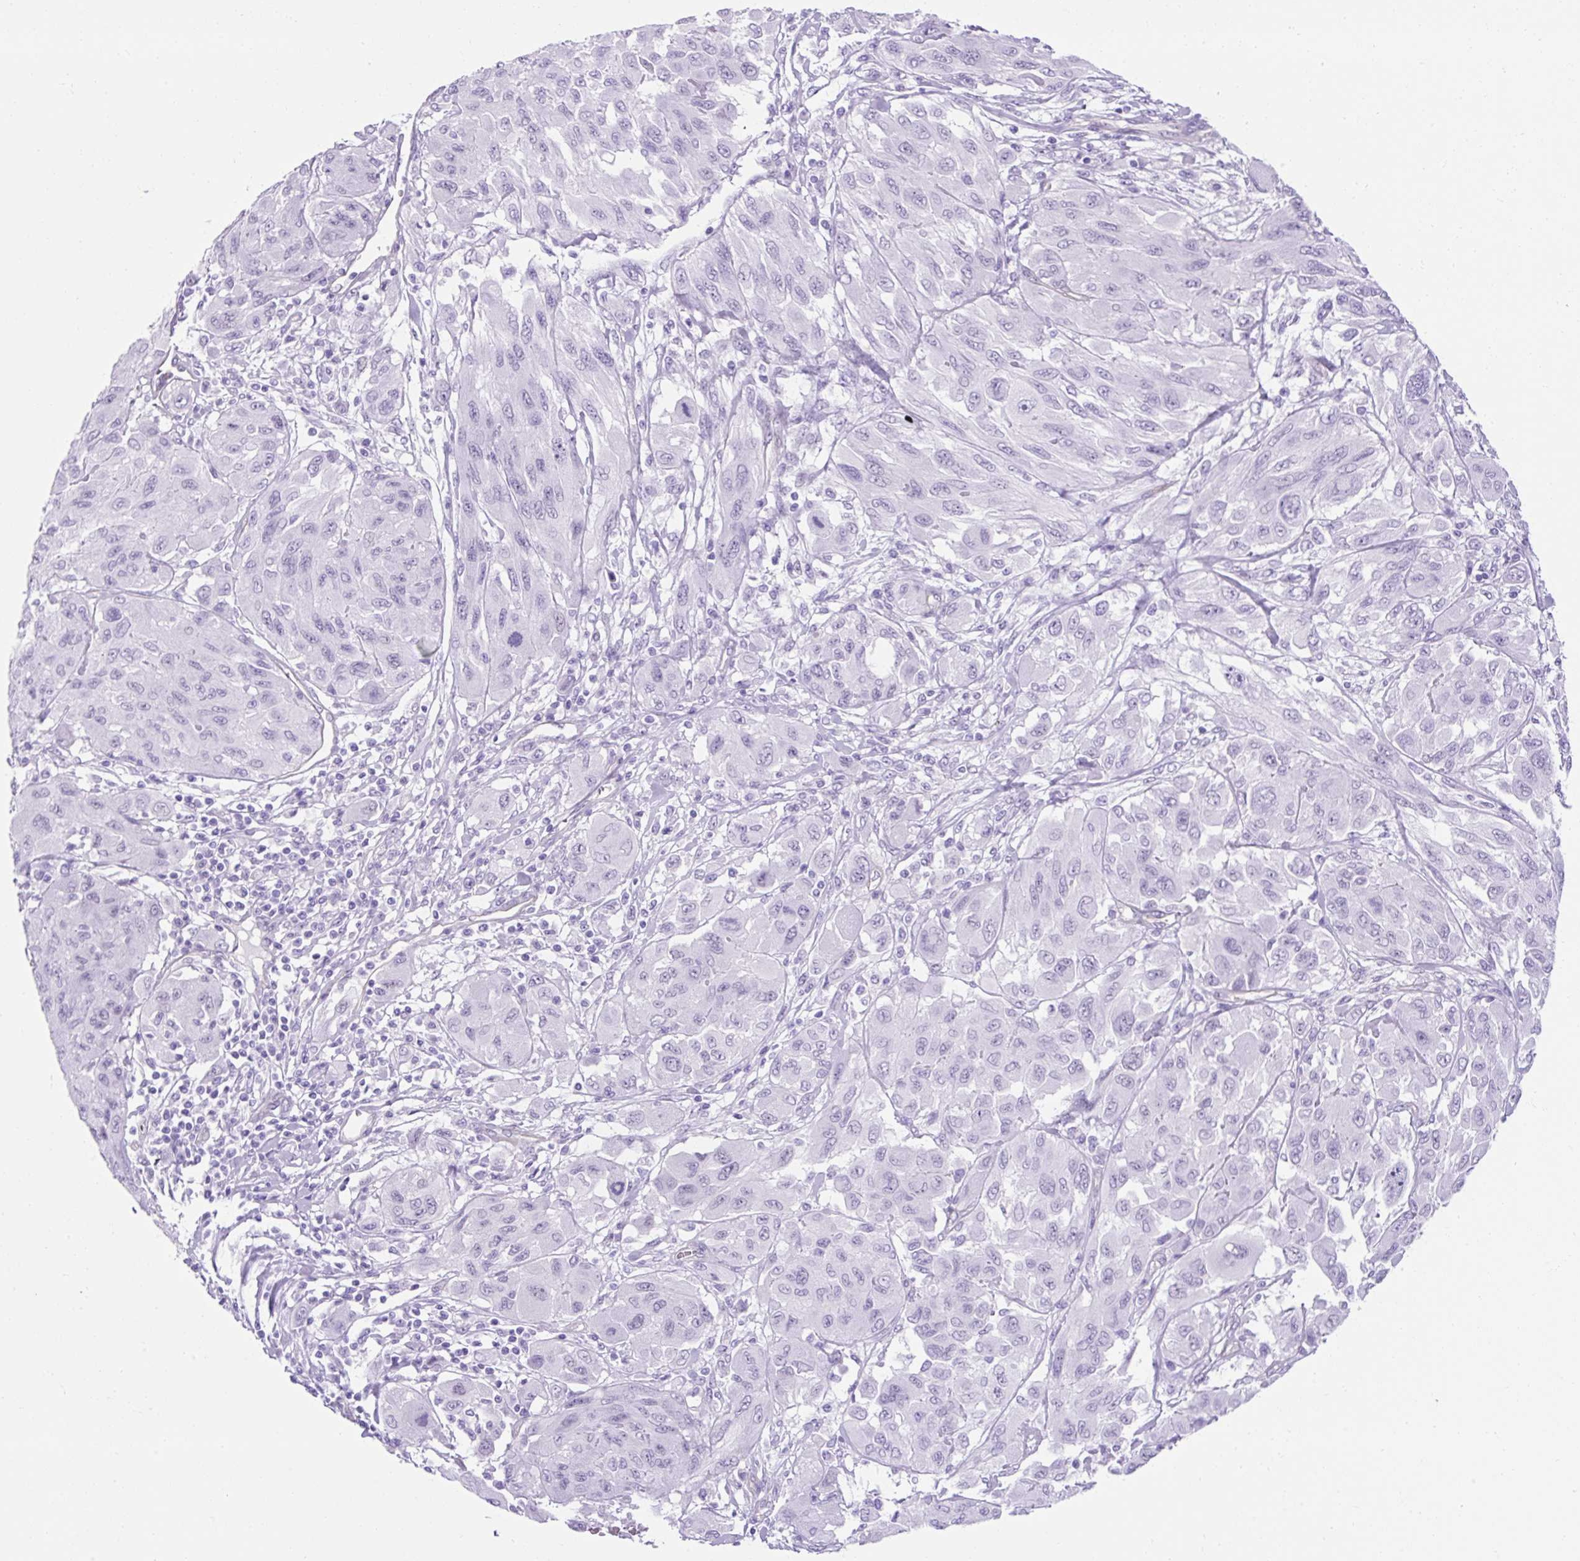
{"staining": {"intensity": "negative", "quantity": "none", "location": "none"}, "tissue": "melanoma", "cell_type": "Tumor cells", "image_type": "cancer", "snomed": [{"axis": "morphology", "description": "Malignant melanoma, NOS"}, {"axis": "topography", "description": "Skin"}], "caption": "Tumor cells show no significant protein positivity in melanoma.", "gene": "KRT12", "patient": {"sex": "female", "age": 91}}